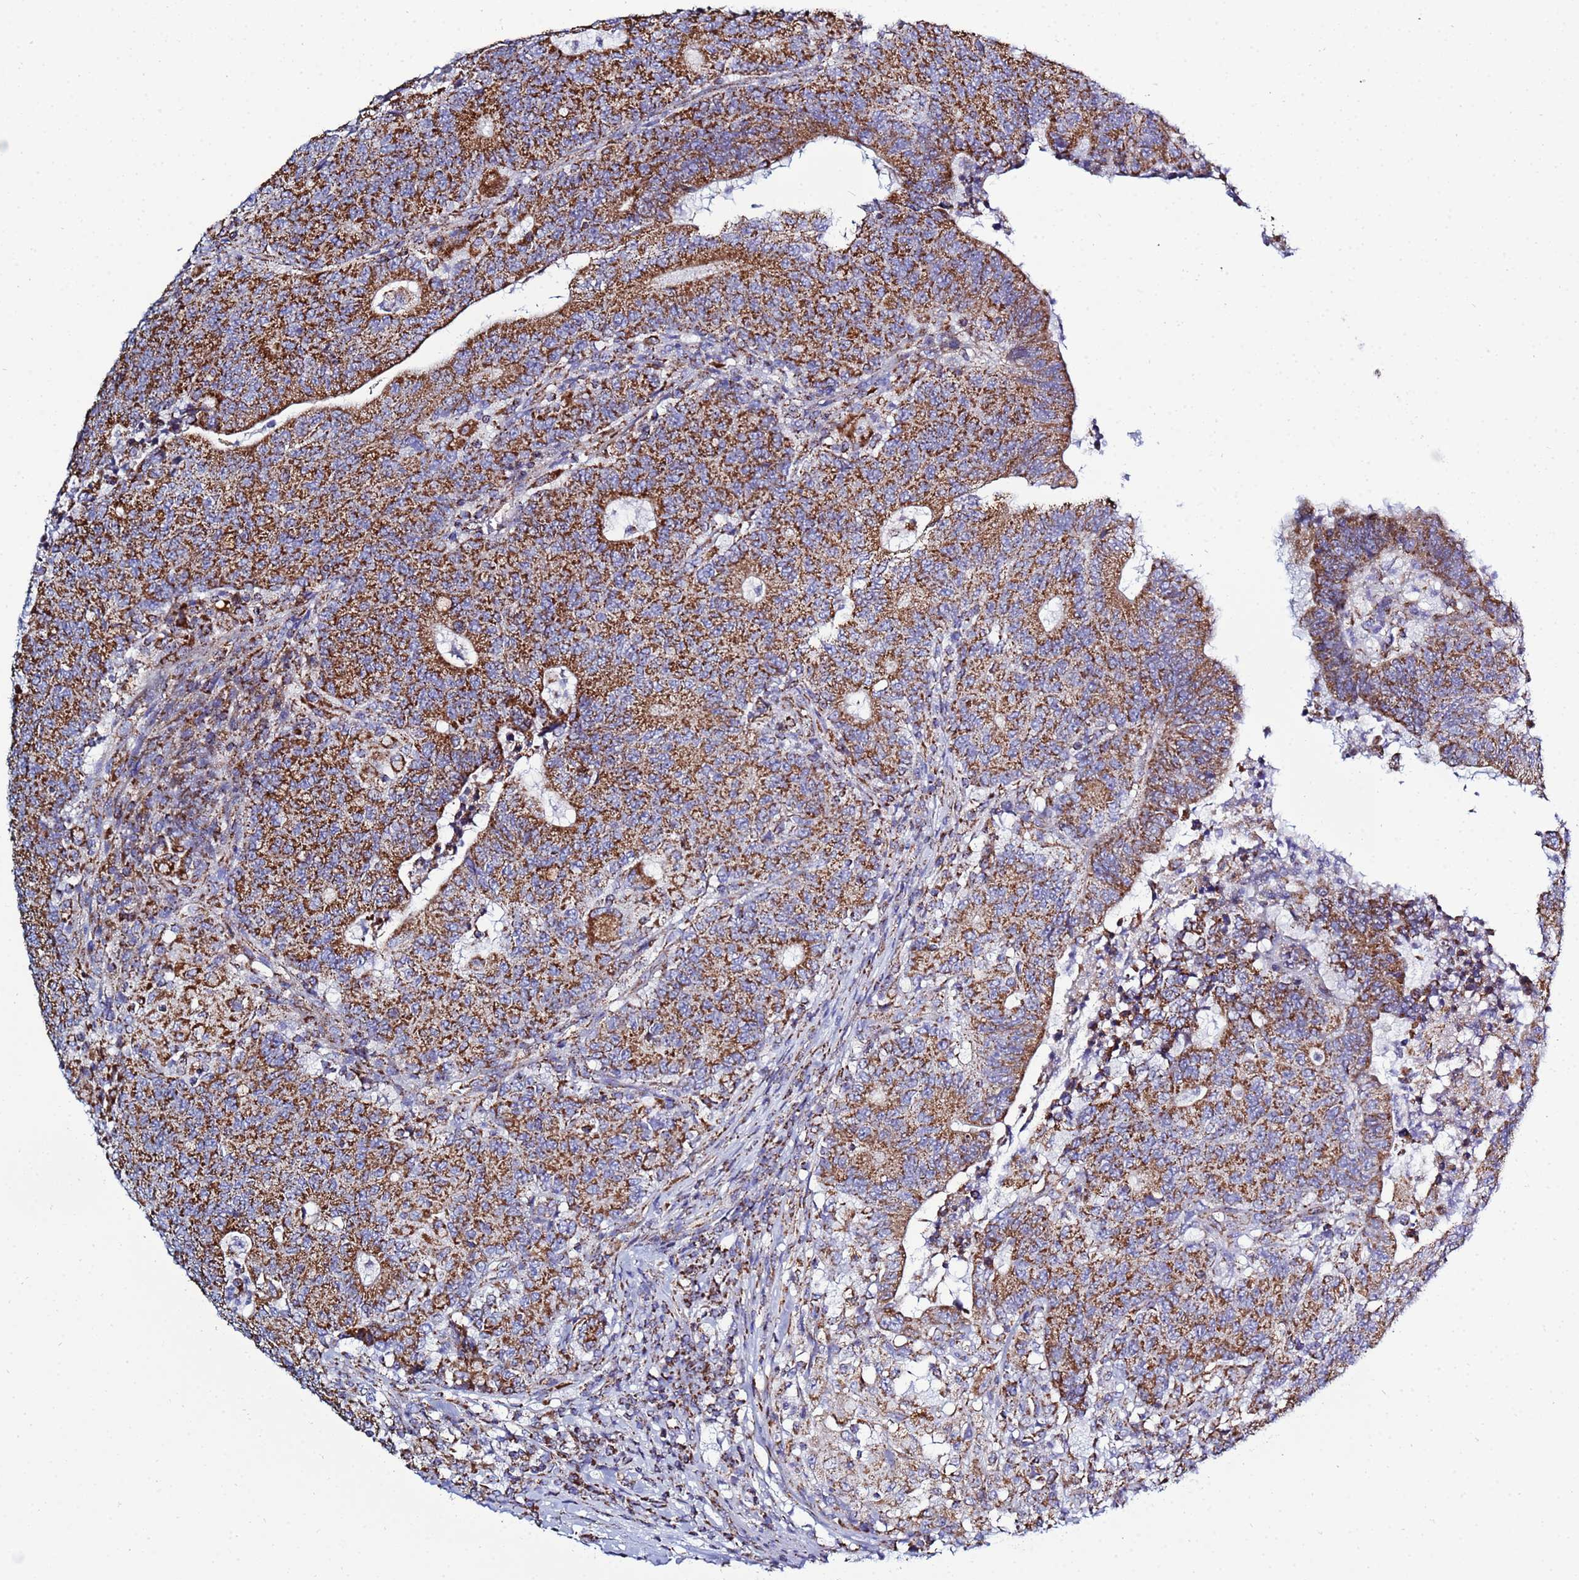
{"staining": {"intensity": "strong", "quantity": ">75%", "location": "cytoplasmic/membranous"}, "tissue": "colorectal cancer", "cell_type": "Tumor cells", "image_type": "cancer", "snomed": [{"axis": "morphology", "description": "Adenocarcinoma, NOS"}, {"axis": "topography", "description": "Colon"}], "caption": "Immunohistochemical staining of human adenocarcinoma (colorectal) demonstrates high levels of strong cytoplasmic/membranous expression in approximately >75% of tumor cells.", "gene": "COQ4", "patient": {"sex": "female", "age": 75}}